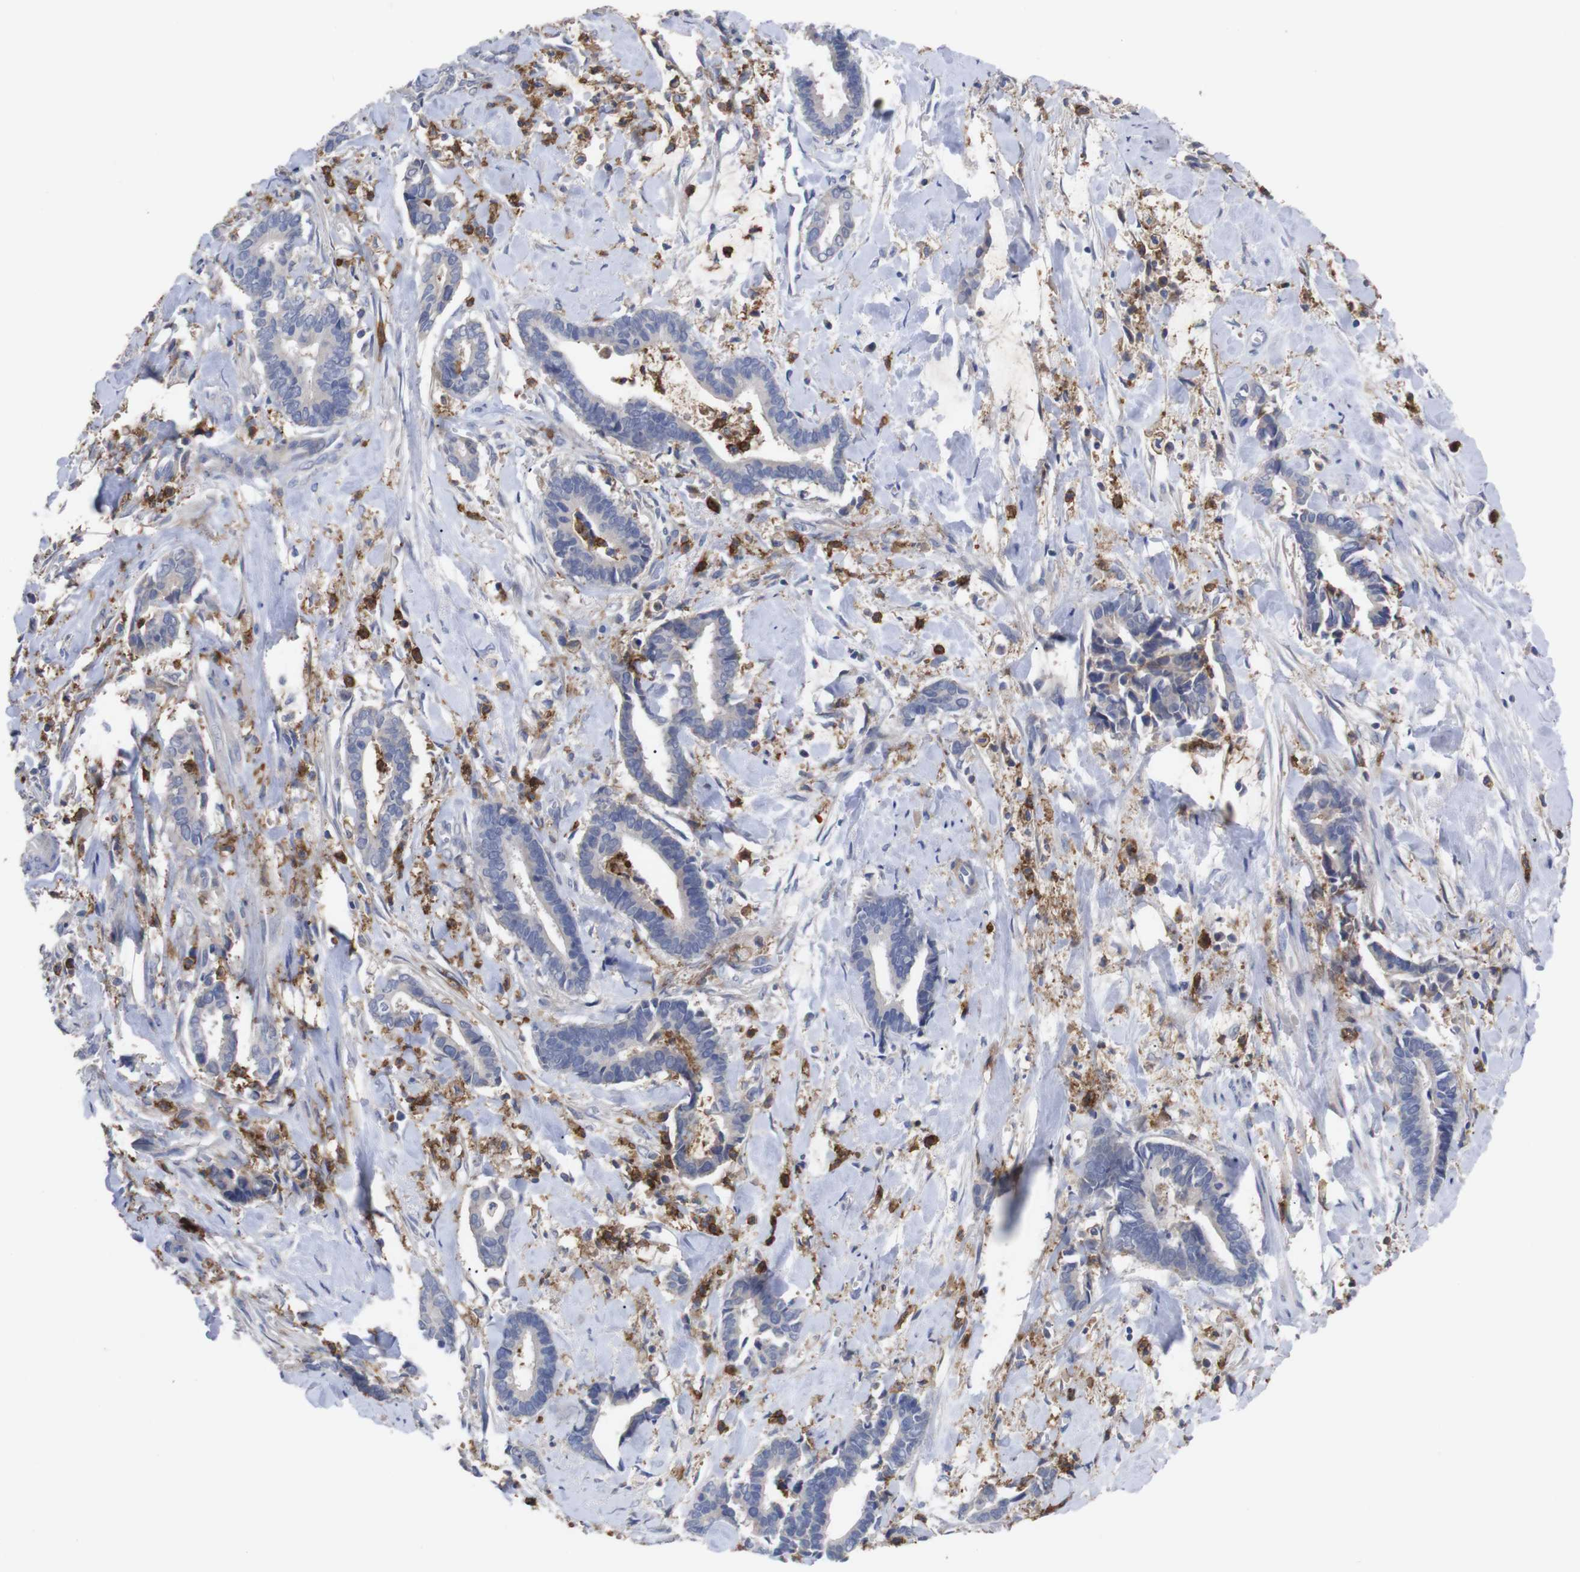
{"staining": {"intensity": "negative", "quantity": "none", "location": "none"}, "tissue": "cervical cancer", "cell_type": "Tumor cells", "image_type": "cancer", "snomed": [{"axis": "morphology", "description": "Adenocarcinoma, NOS"}, {"axis": "topography", "description": "Cervix"}], "caption": "Tumor cells show no significant protein staining in adenocarcinoma (cervical).", "gene": "C5AR1", "patient": {"sex": "female", "age": 44}}